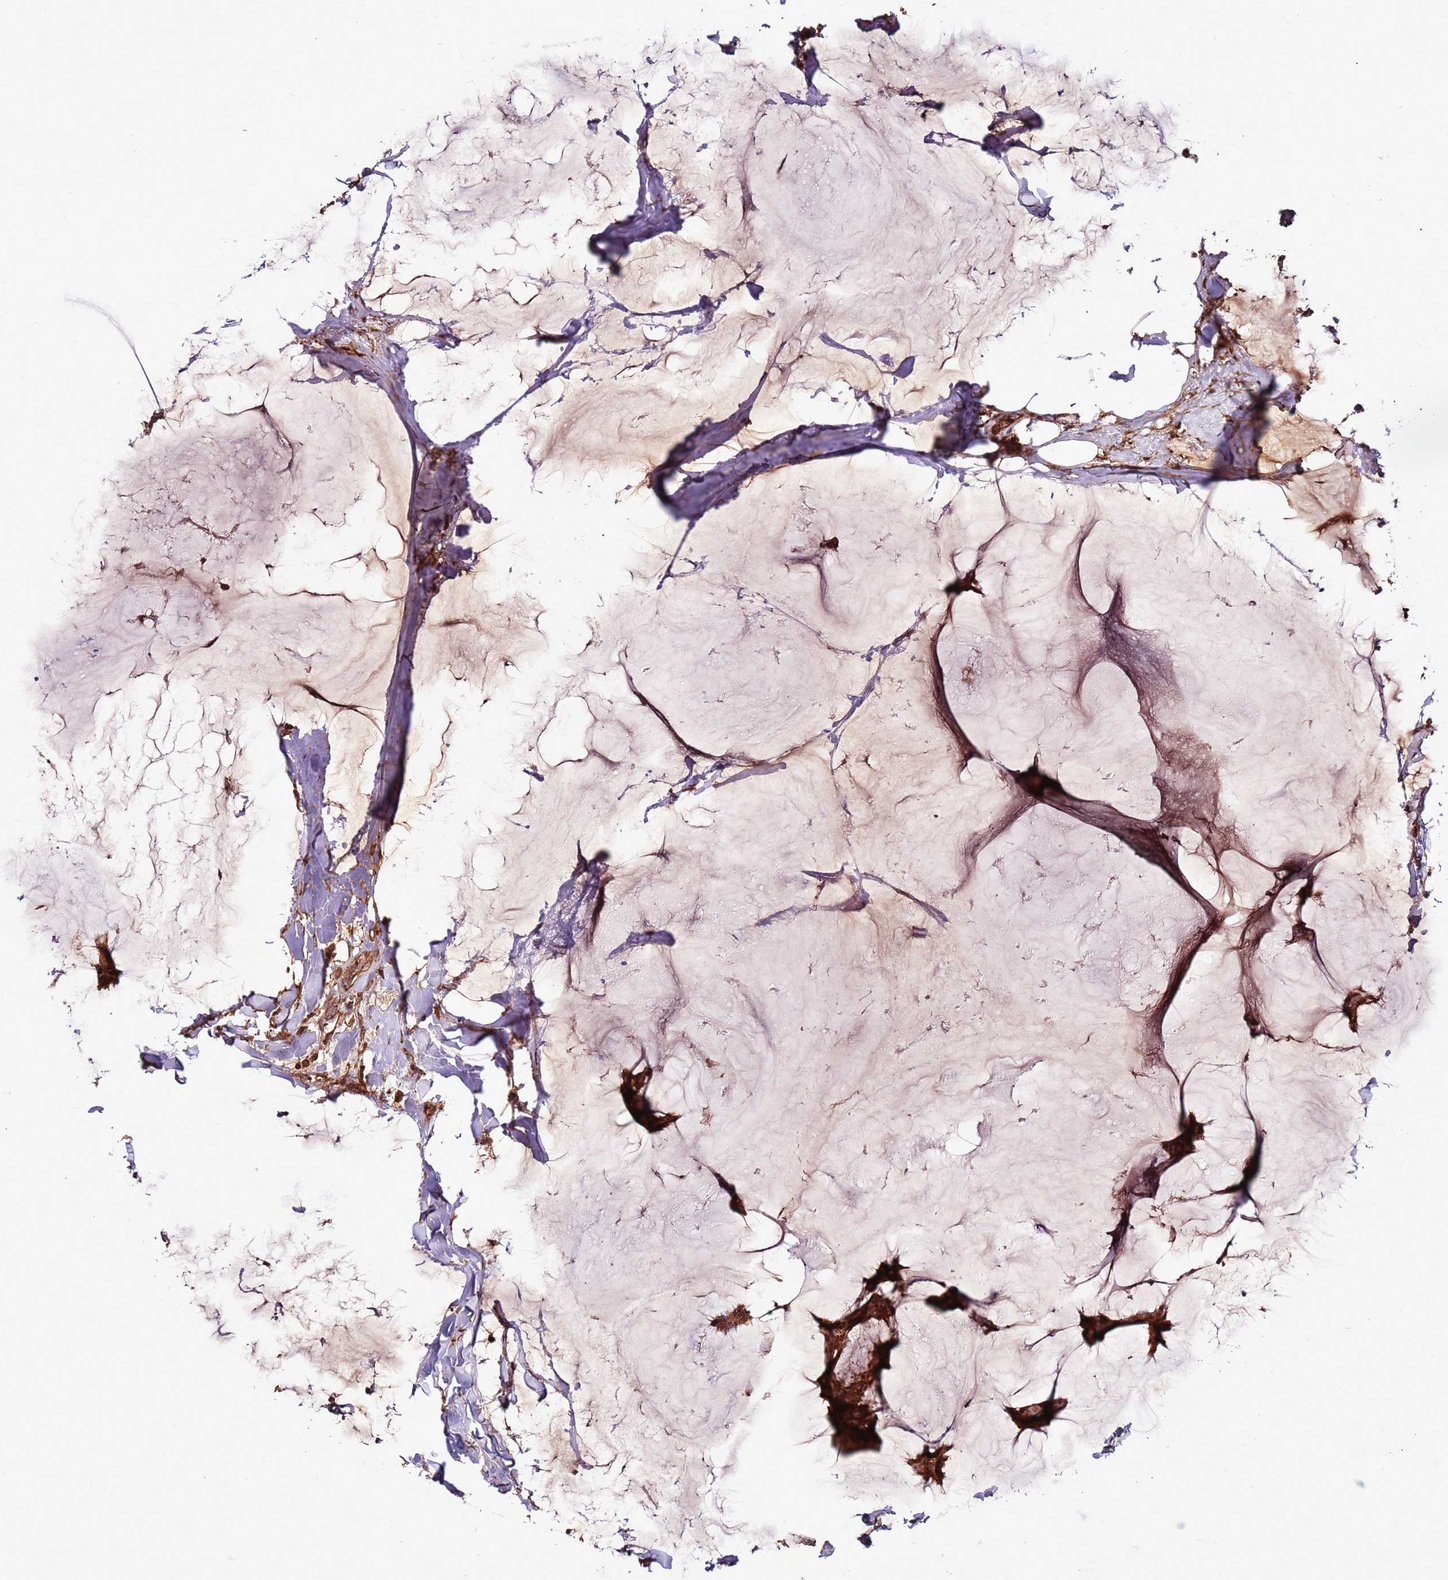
{"staining": {"intensity": "strong", "quantity": ">75%", "location": "cytoplasmic/membranous"}, "tissue": "breast cancer", "cell_type": "Tumor cells", "image_type": "cancer", "snomed": [{"axis": "morphology", "description": "Duct carcinoma"}, {"axis": "topography", "description": "Breast"}], "caption": "Immunohistochemical staining of breast cancer displays high levels of strong cytoplasmic/membranous protein positivity in approximately >75% of tumor cells.", "gene": "FAM186A", "patient": {"sex": "female", "age": 93}}